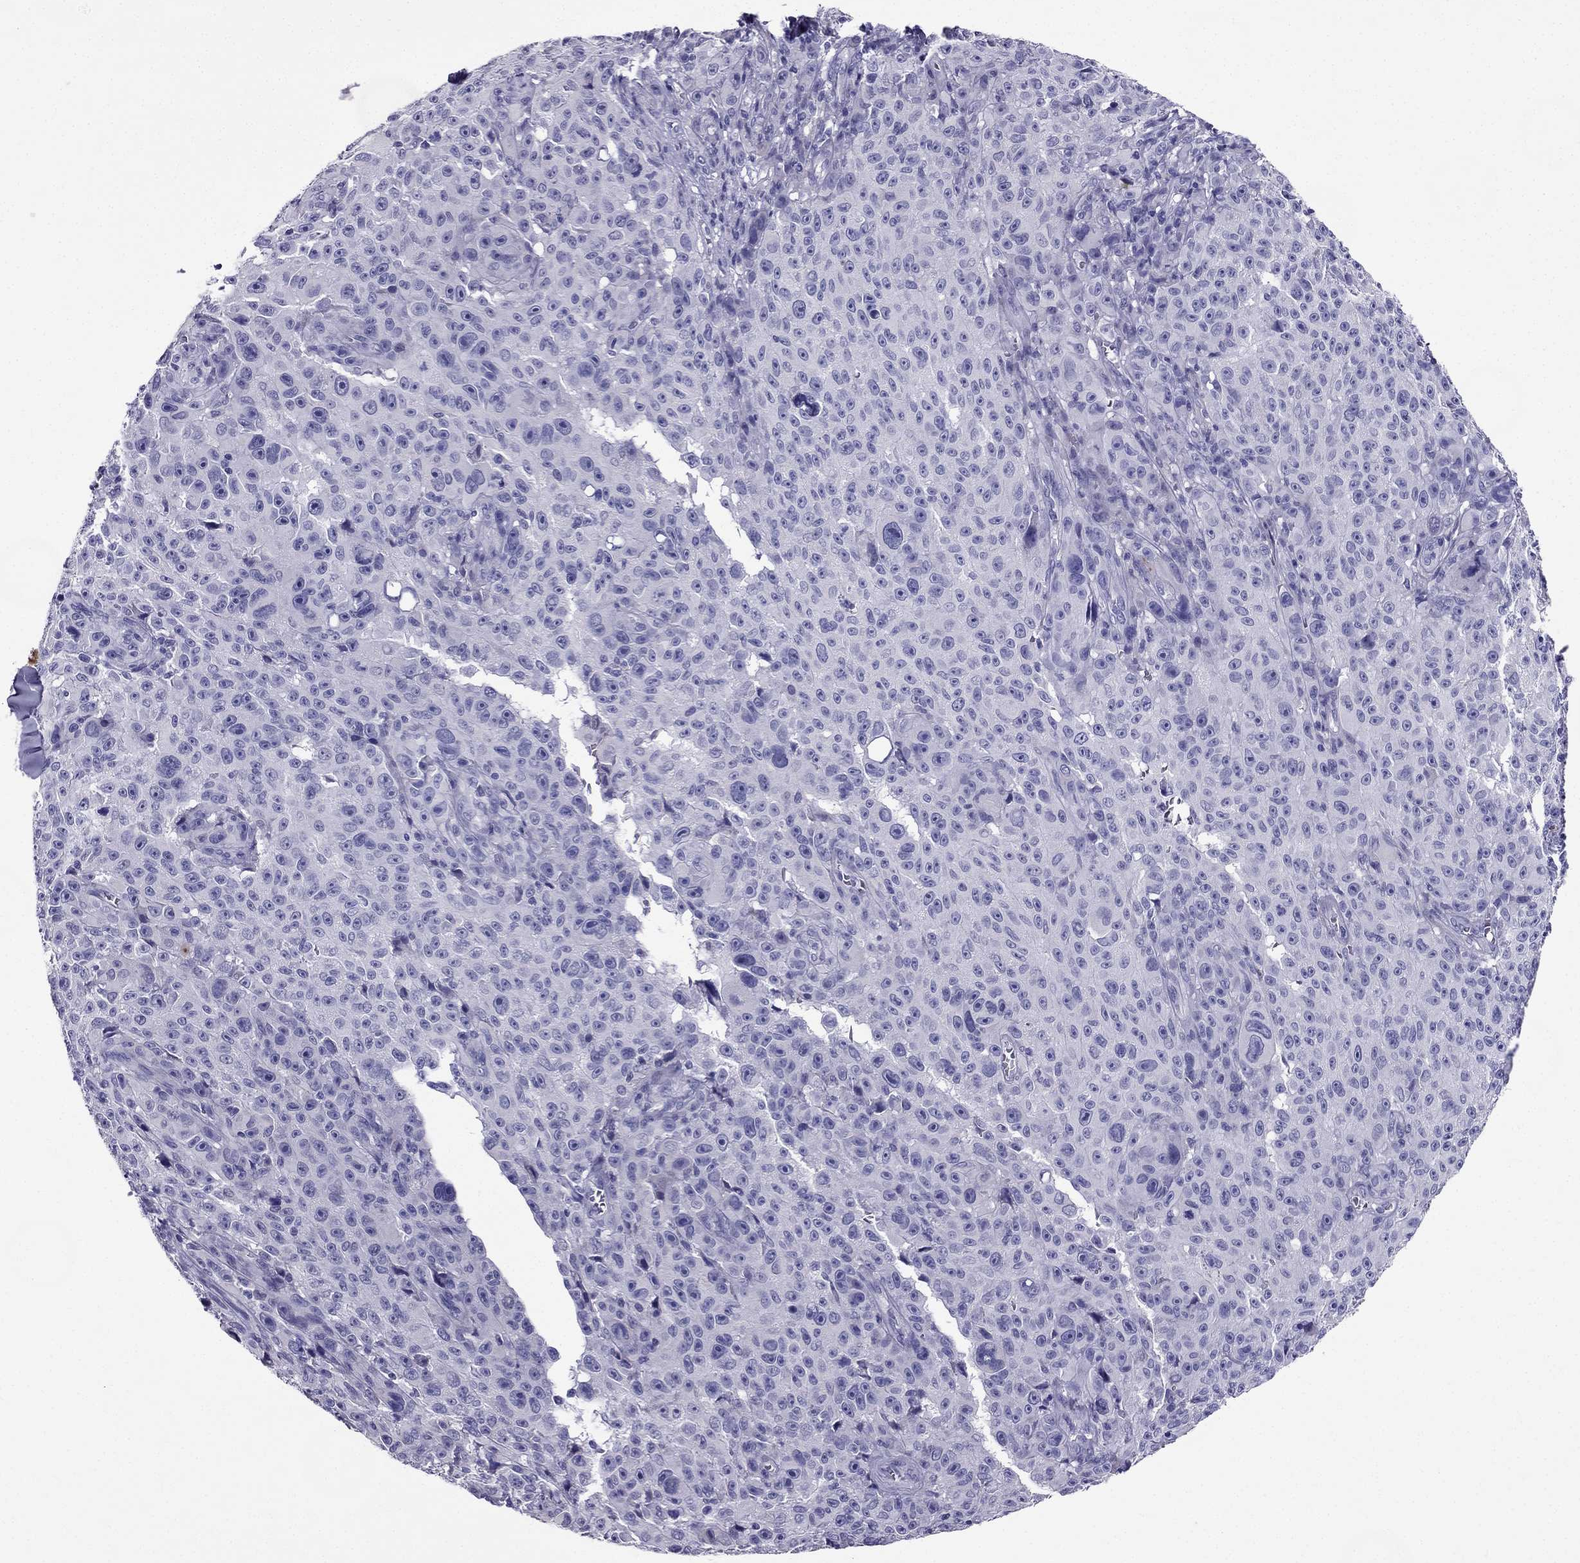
{"staining": {"intensity": "negative", "quantity": "none", "location": "none"}, "tissue": "melanoma", "cell_type": "Tumor cells", "image_type": "cancer", "snomed": [{"axis": "morphology", "description": "Malignant melanoma, NOS"}, {"axis": "topography", "description": "Skin"}], "caption": "Human melanoma stained for a protein using immunohistochemistry displays no staining in tumor cells.", "gene": "ZNF541", "patient": {"sex": "female", "age": 82}}